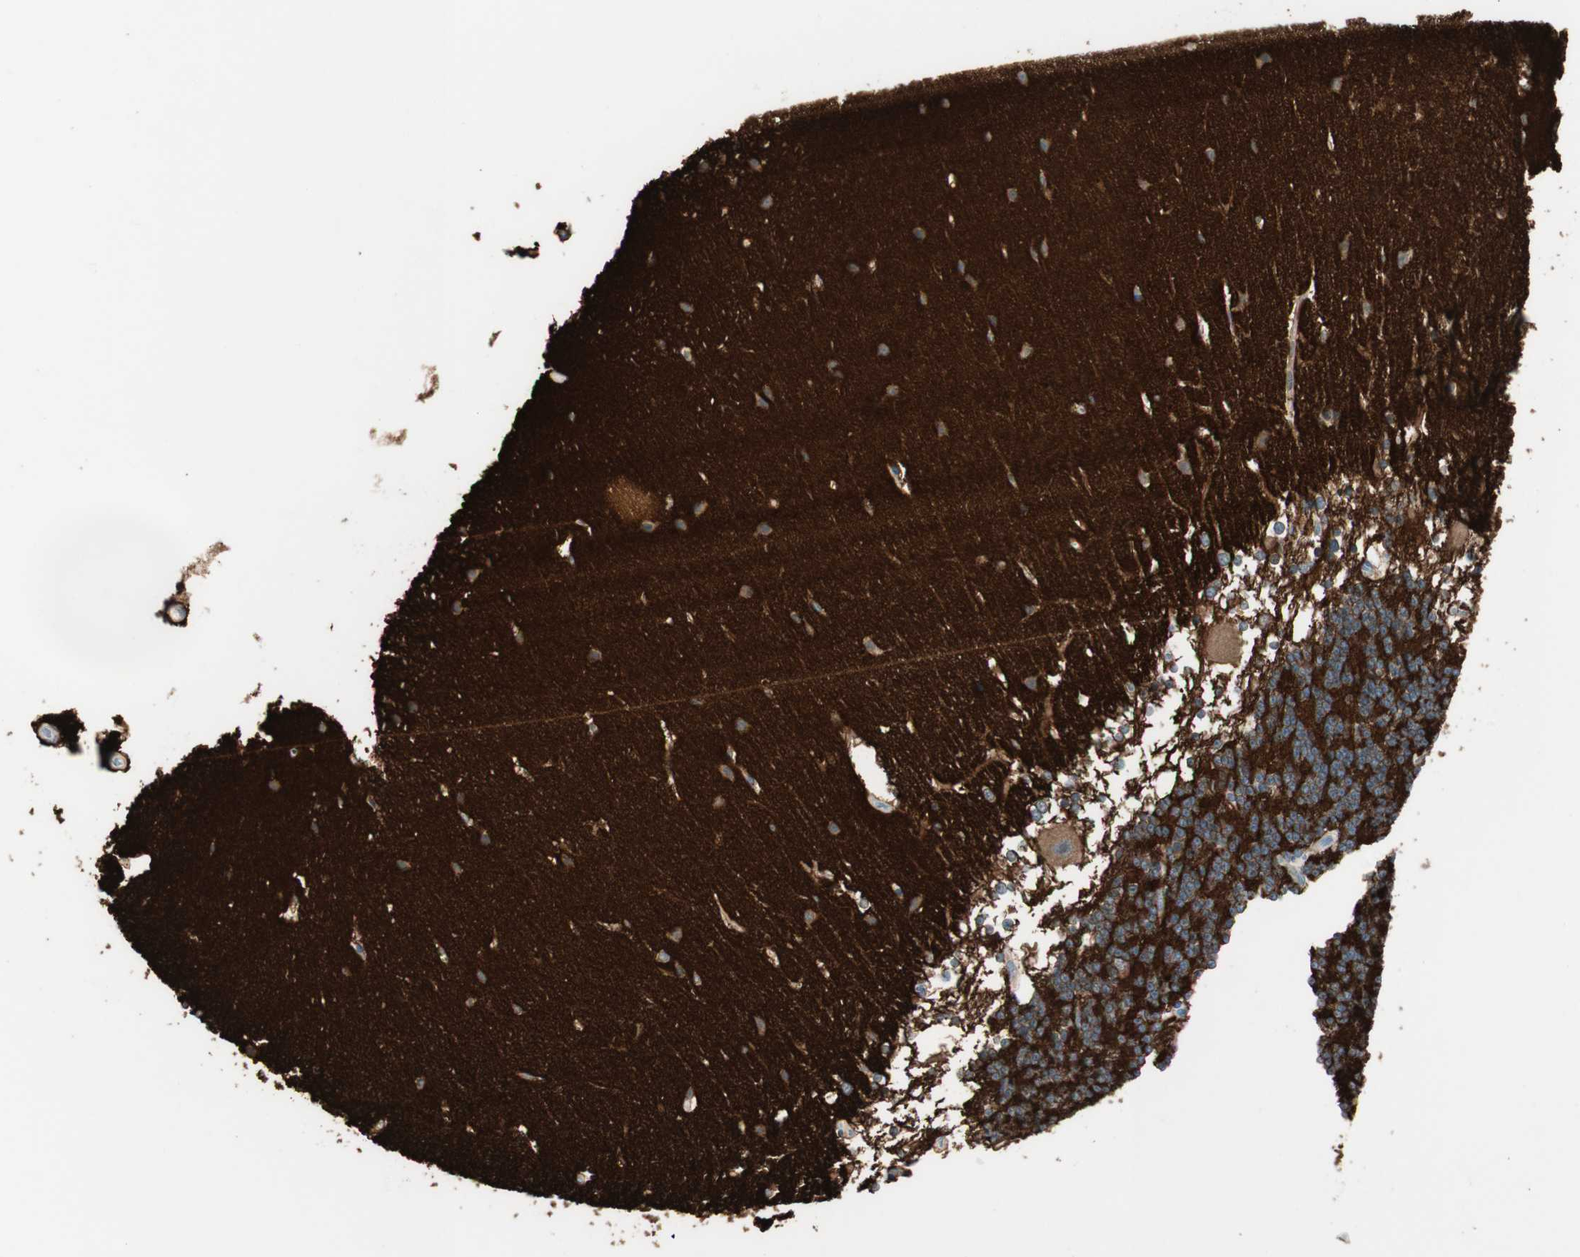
{"staining": {"intensity": "strong", "quantity": "<25%", "location": "cytoplasmic/membranous"}, "tissue": "cerebellum", "cell_type": "Cells in granular layer", "image_type": "normal", "snomed": [{"axis": "morphology", "description": "Normal tissue, NOS"}, {"axis": "topography", "description": "Cerebellum"}], "caption": "The immunohistochemical stain highlights strong cytoplasmic/membranous positivity in cells in granular layer of normal cerebellum.", "gene": "GNAO1", "patient": {"sex": "female", "age": 19}}